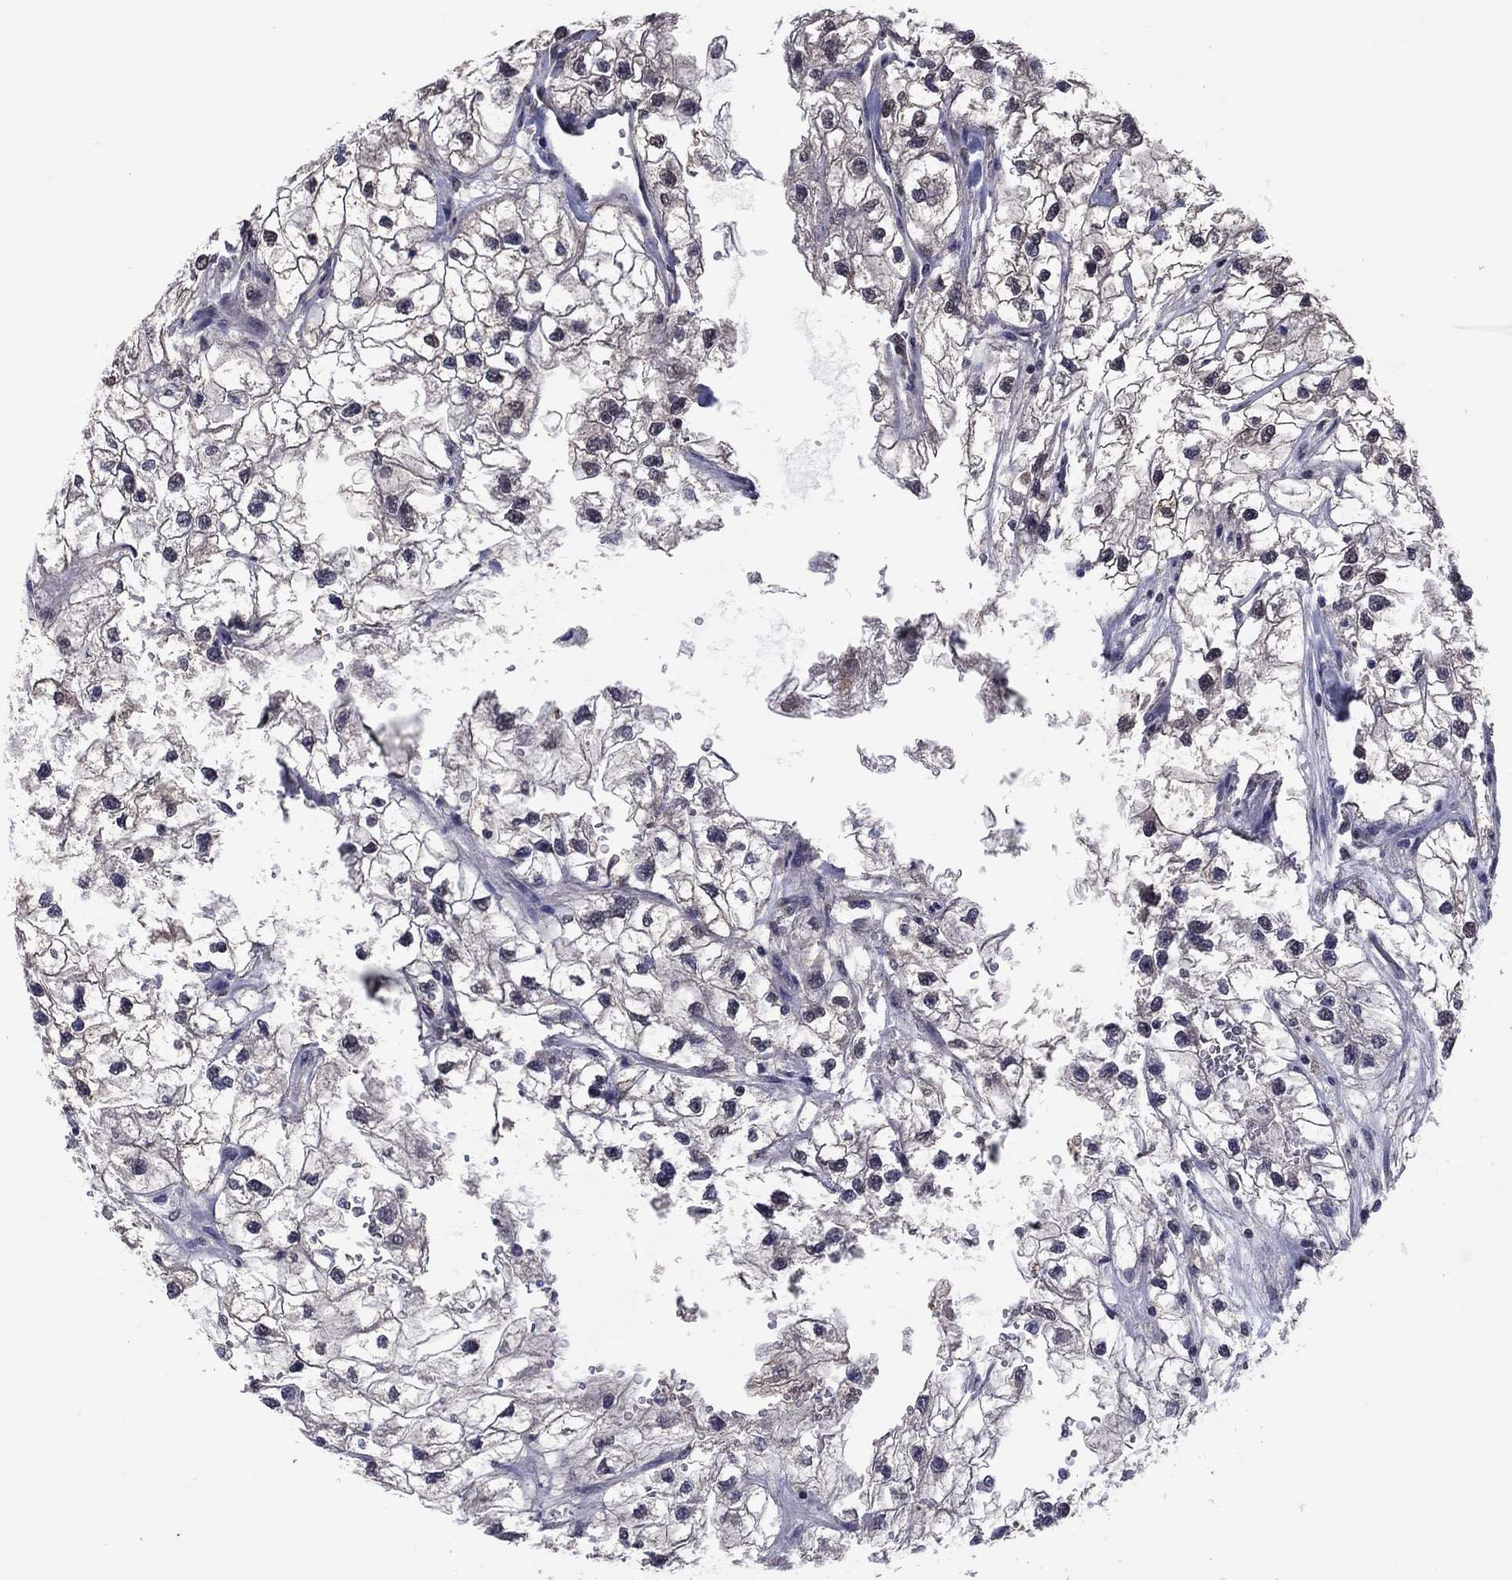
{"staining": {"intensity": "negative", "quantity": "none", "location": "none"}, "tissue": "renal cancer", "cell_type": "Tumor cells", "image_type": "cancer", "snomed": [{"axis": "morphology", "description": "Adenocarcinoma, NOS"}, {"axis": "topography", "description": "Kidney"}], "caption": "The micrograph exhibits no significant positivity in tumor cells of renal cancer (adenocarcinoma).", "gene": "TYMS", "patient": {"sex": "male", "age": 59}}